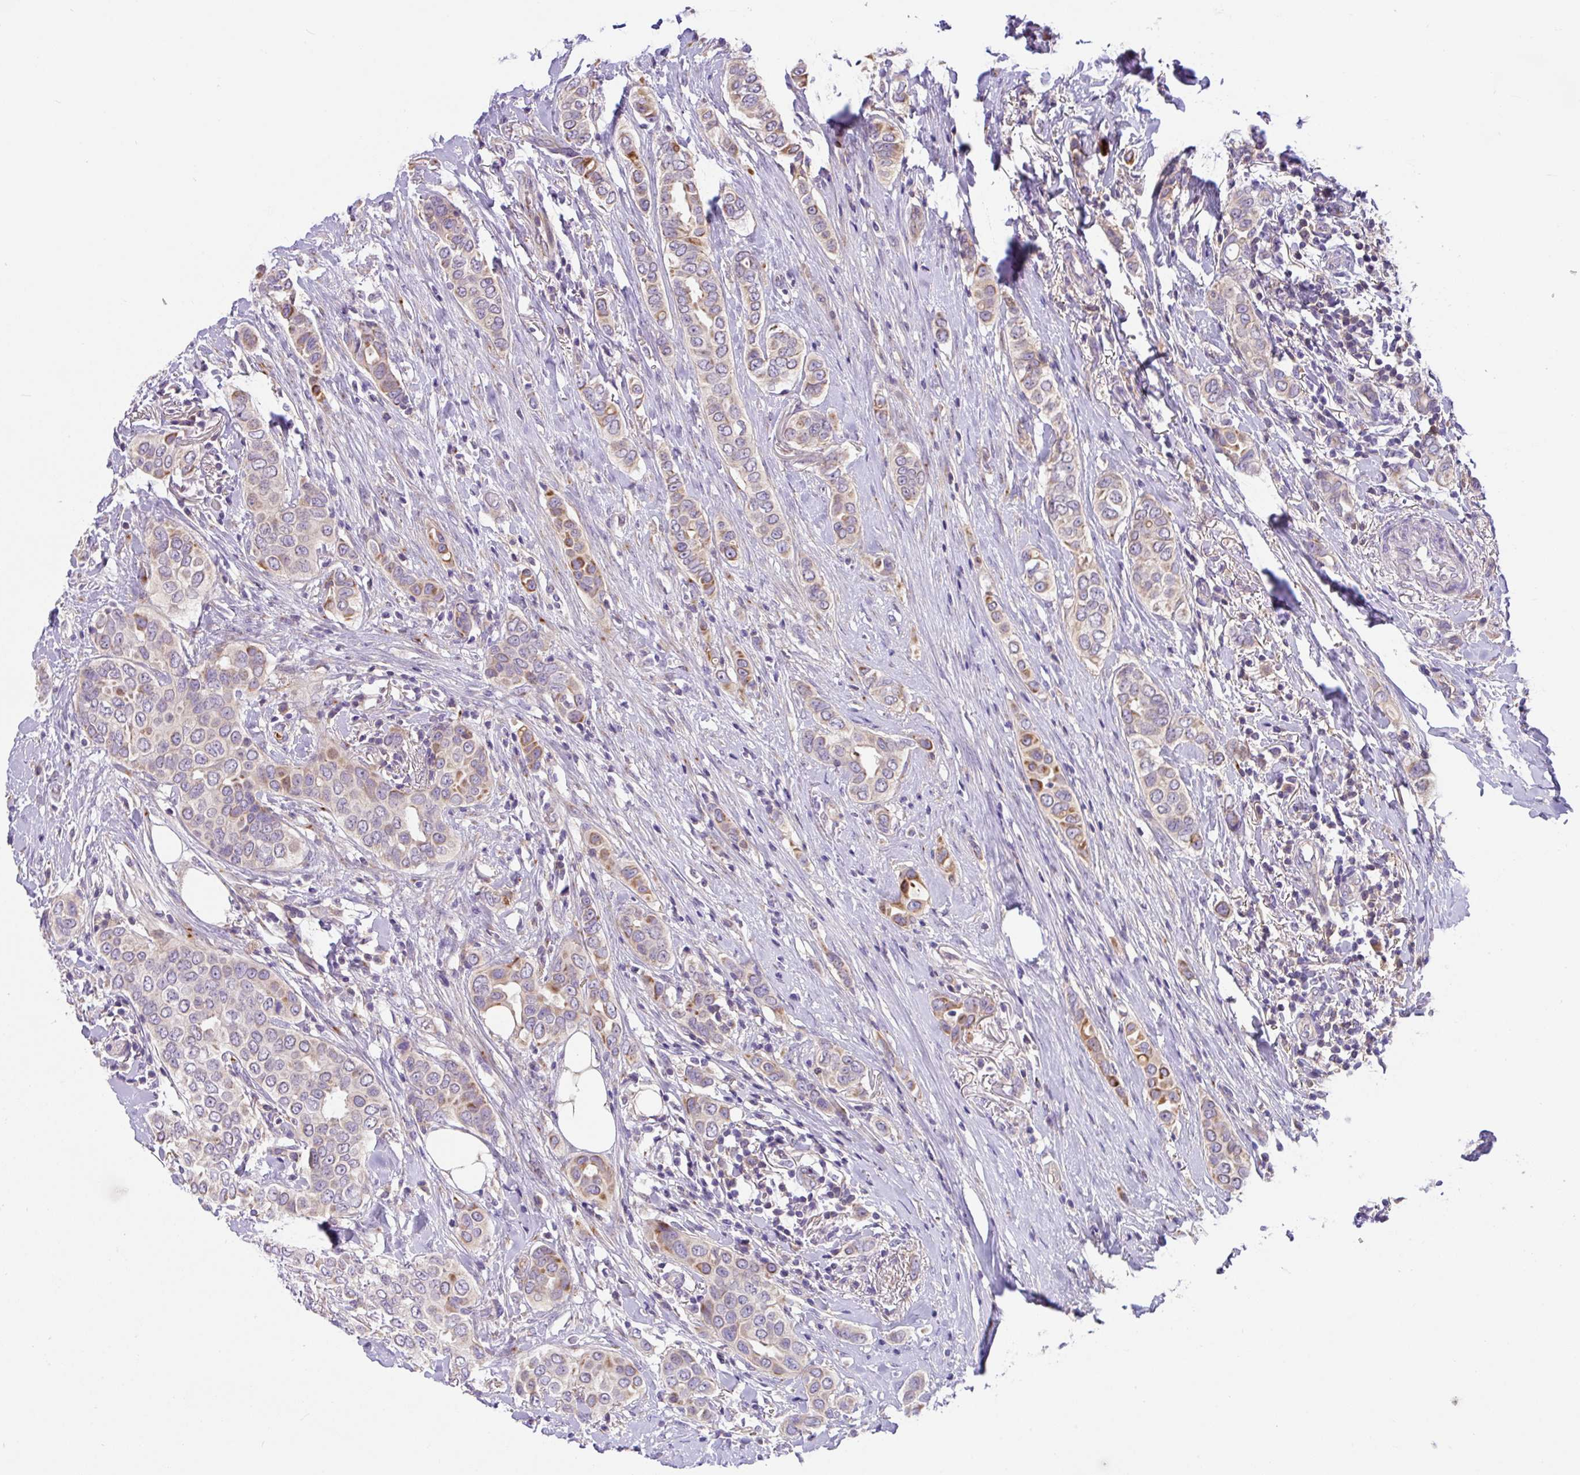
{"staining": {"intensity": "moderate", "quantity": "<25%", "location": "cytoplasmic/membranous"}, "tissue": "breast cancer", "cell_type": "Tumor cells", "image_type": "cancer", "snomed": [{"axis": "morphology", "description": "Lobular carcinoma"}, {"axis": "topography", "description": "Breast"}], "caption": "Immunohistochemical staining of human breast cancer (lobular carcinoma) shows low levels of moderate cytoplasmic/membranous protein positivity in about <25% of tumor cells.", "gene": "CRISP3", "patient": {"sex": "female", "age": 51}}